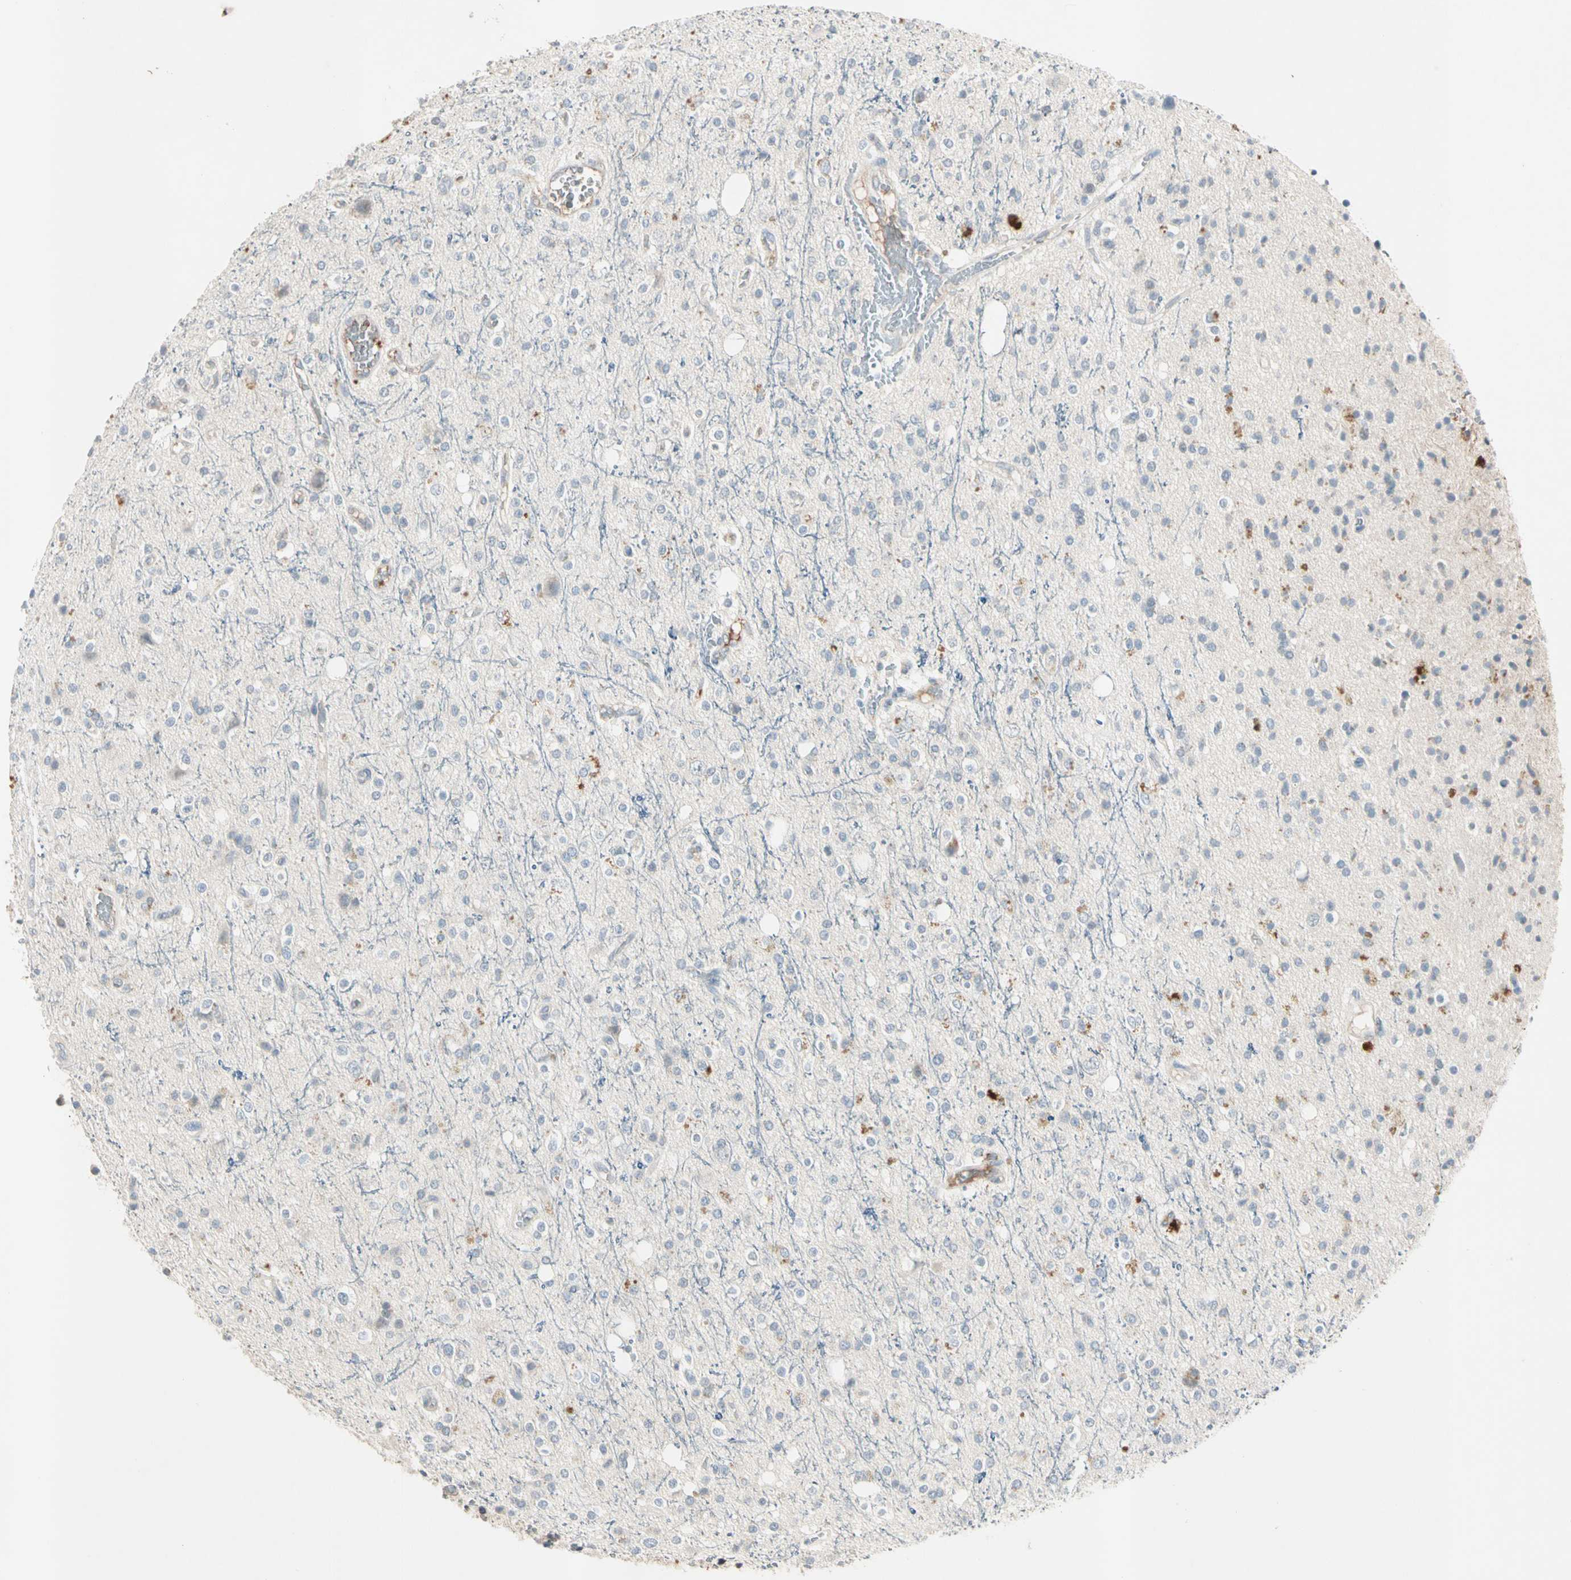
{"staining": {"intensity": "negative", "quantity": "none", "location": "none"}, "tissue": "glioma", "cell_type": "Tumor cells", "image_type": "cancer", "snomed": [{"axis": "morphology", "description": "Glioma, malignant, High grade"}, {"axis": "topography", "description": "Brain"}], "caption": "This histopathology image is of glioma stained with IHC to label a protein in brown with the nuclei are counter-stained blue. There is no staining in tumor cells.", "gene": "SERPIND1", "patient": {"sex": "male", "age": 47}}